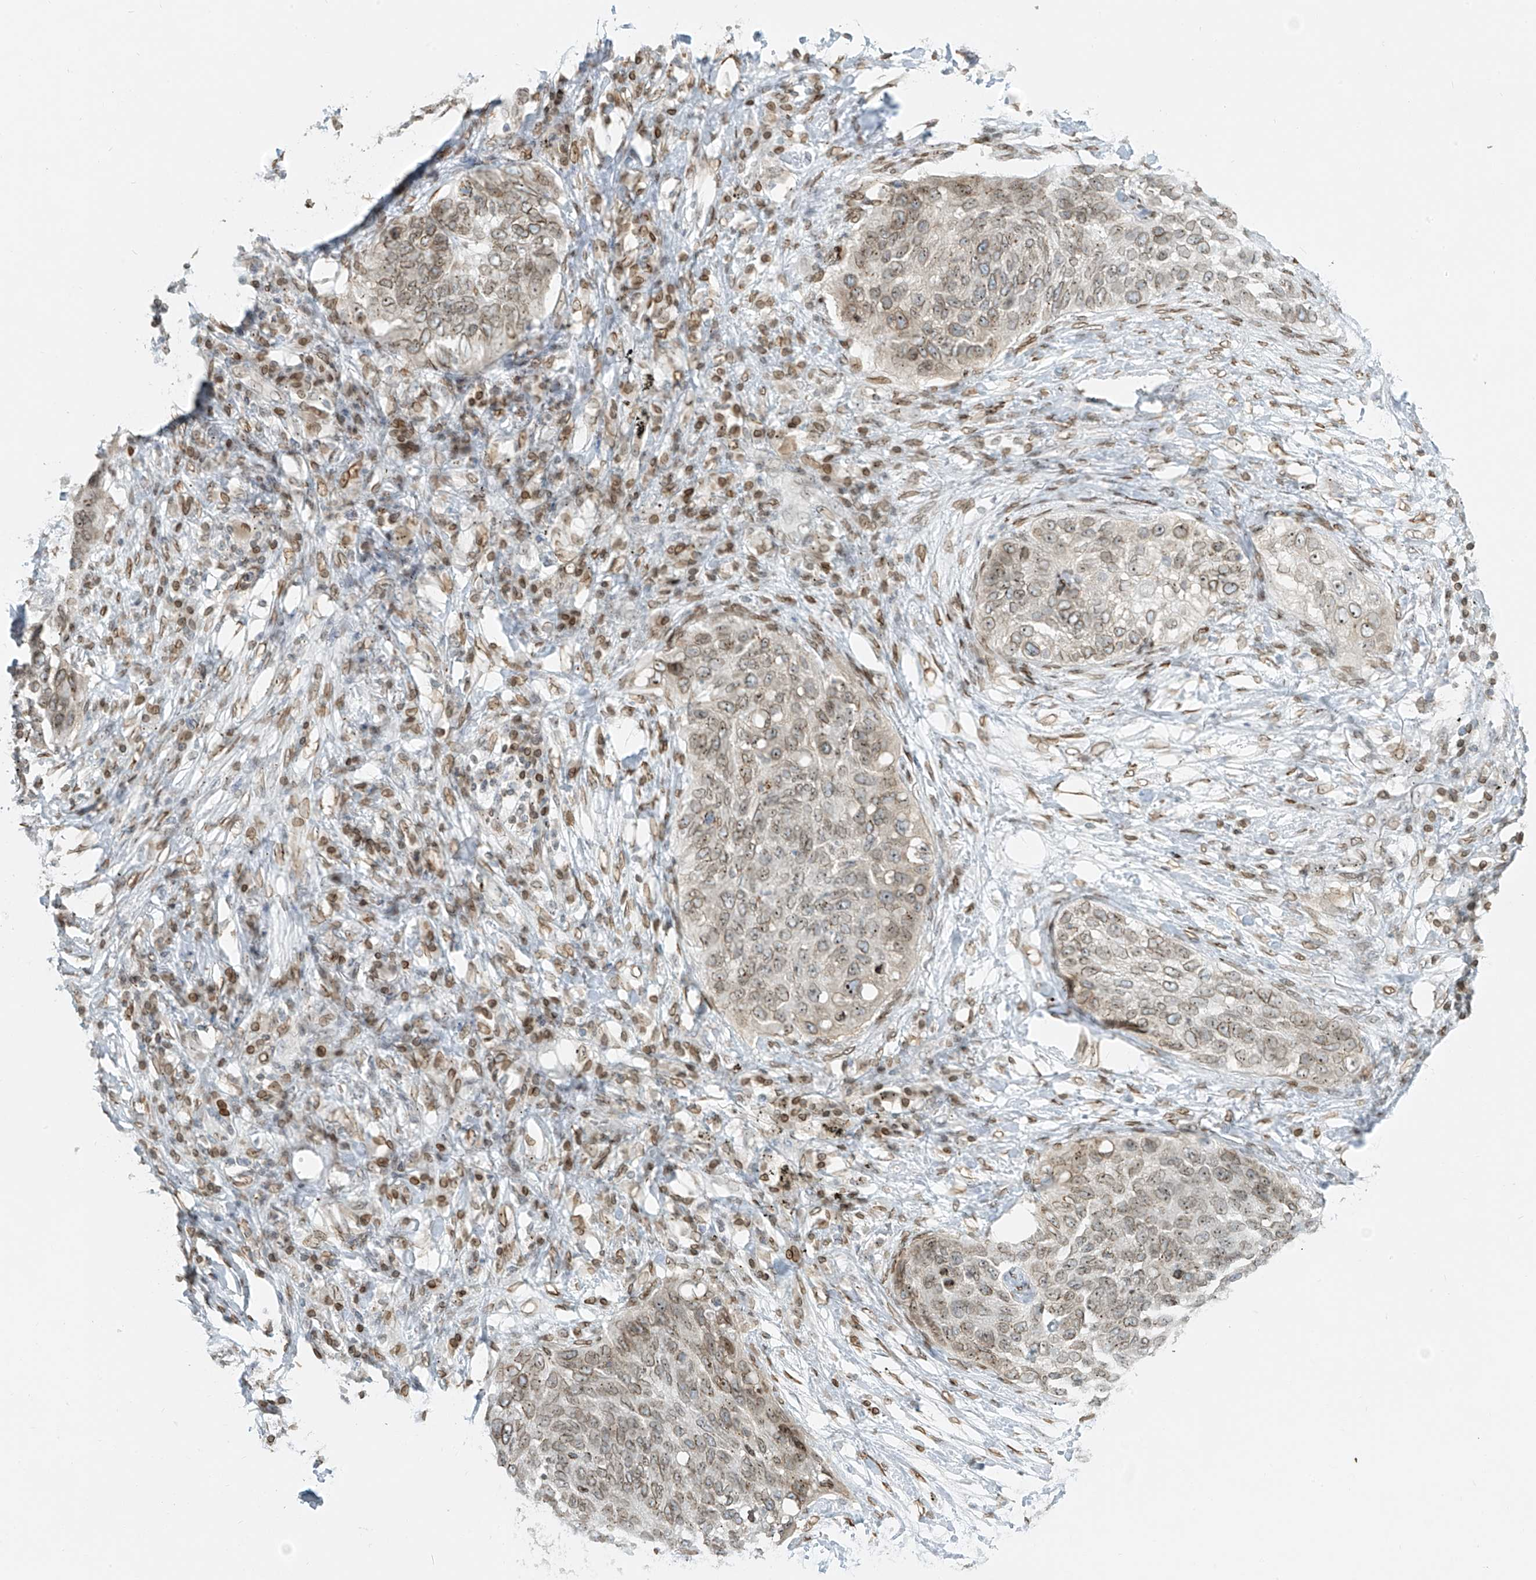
{"staining": {"intensity": "weak", "quantity": ">75%", "location": "cytoplasmic/membranous,nuclear"}, "tissue": "lung cancer", "cell_type": "Tumor cells", "image_type": "cancer", "snomed": [{"axis": "morphology", "description": "Squamous cell carcinoma, NOS"}, {"axis": "topography", "description": "Lung"}], "caption": "This photomicrograph shows squamous cell carcinoma (lung) stained with IHC to label a protein in brown. The cytoplasmic/membranous and nuclear of tumor cells show weak positivity for the protein. Nuclei are counter-stained blue.", "gene": "SAMD15", "patient": {"sex": "female", "age": 63}}